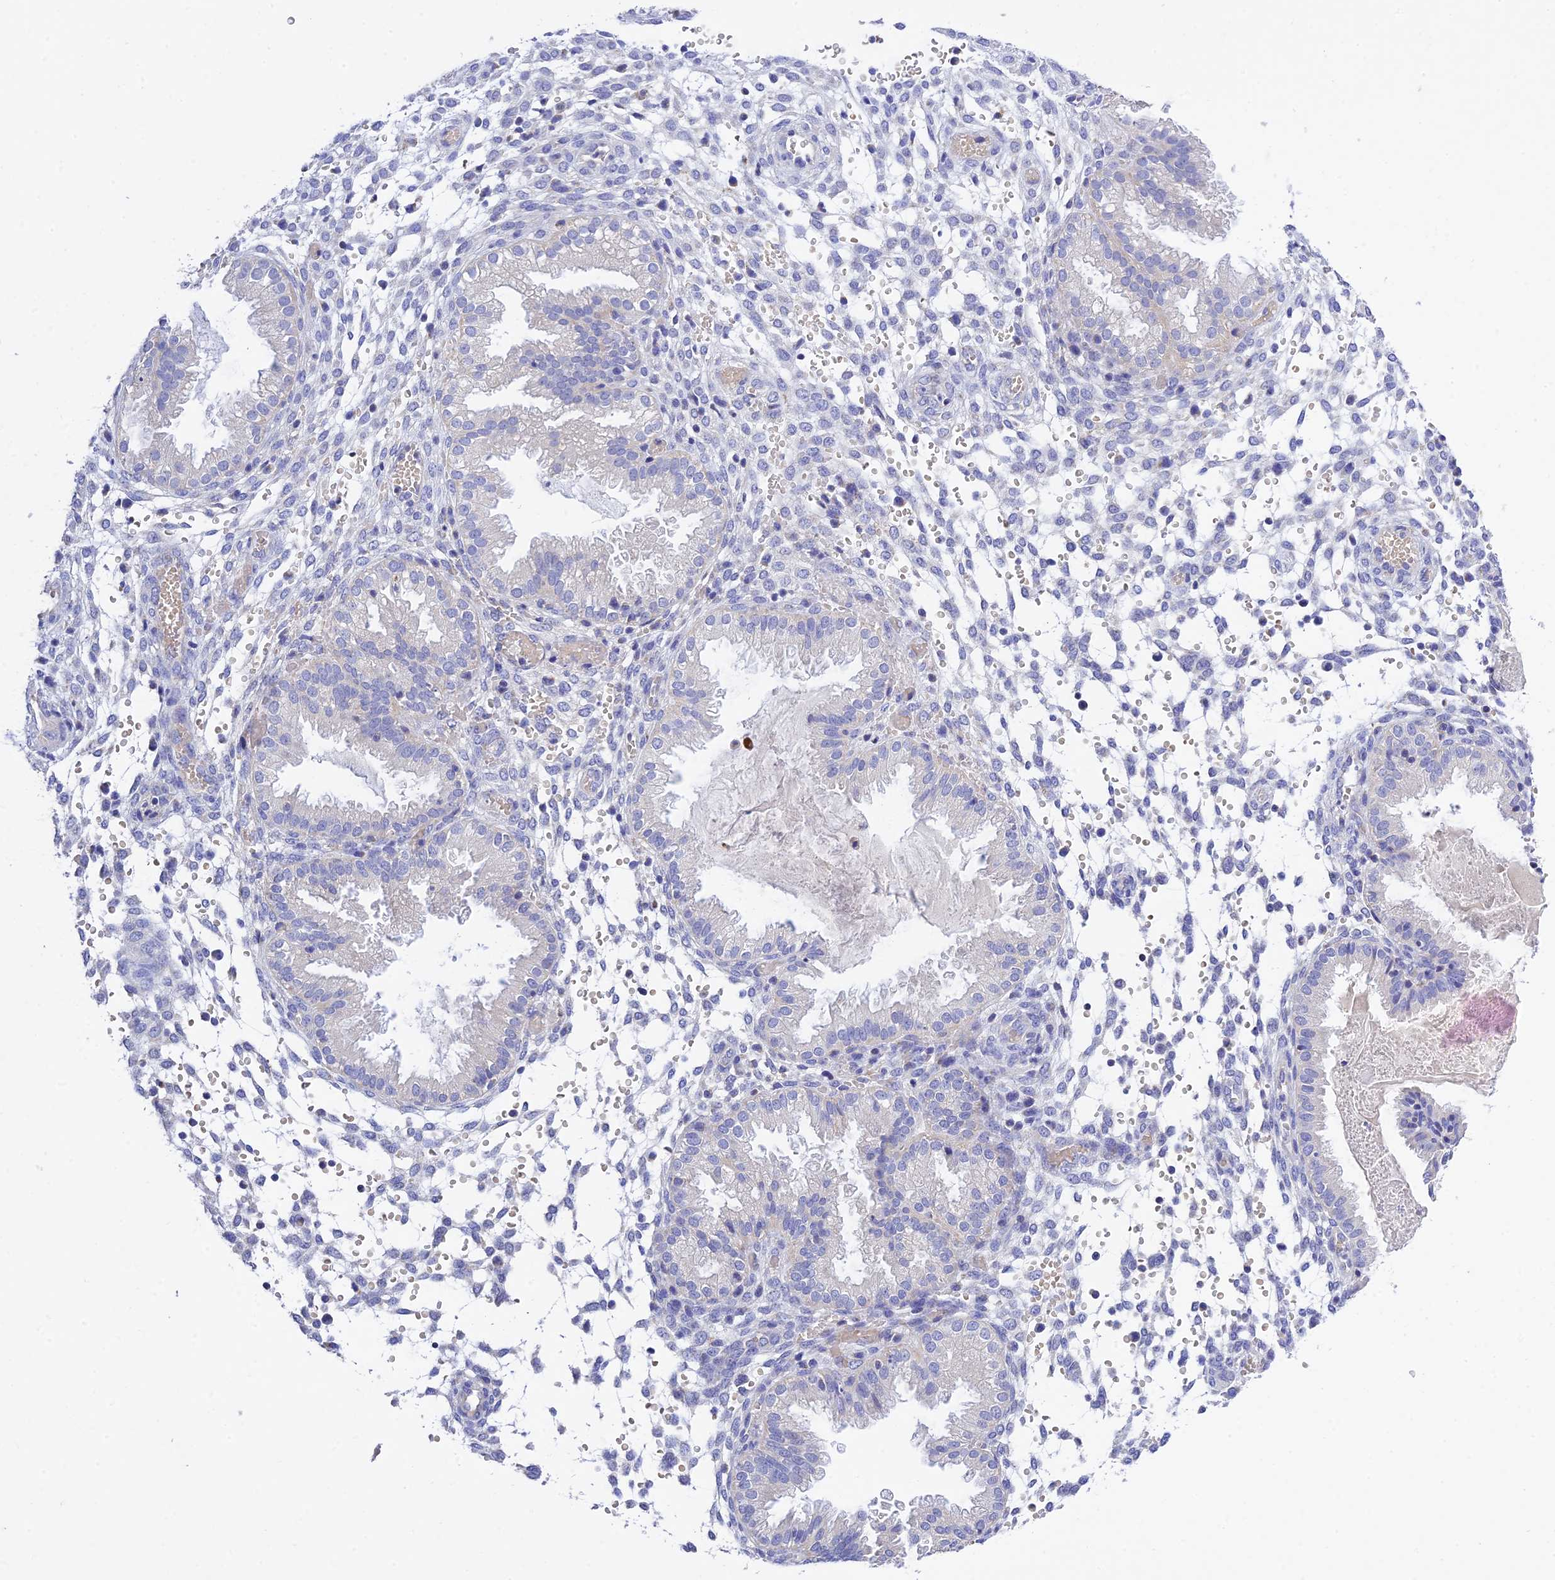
{"staining": {"intensity": "negative", "quantity": "none", "location": "none"}, "tissue": "endometrium", "cell_type": "Cells in endometrial stroma", "image_type": "normal", "snomed": [{"axis": "morphology", "description": "Normal tissue, NOS"}, {"axis": "topography", "description": "Endometrium"}], "caption": "DAB immunohistochemical staining of unremarkable endometrium exhibits no significant staining in cells in endometrial stroma. (DAB immunohistochemistry (IHC) with hematoxylin counter stain).", "gene": "MS4A5", "patient": {"sex": "female", "age": 33}}